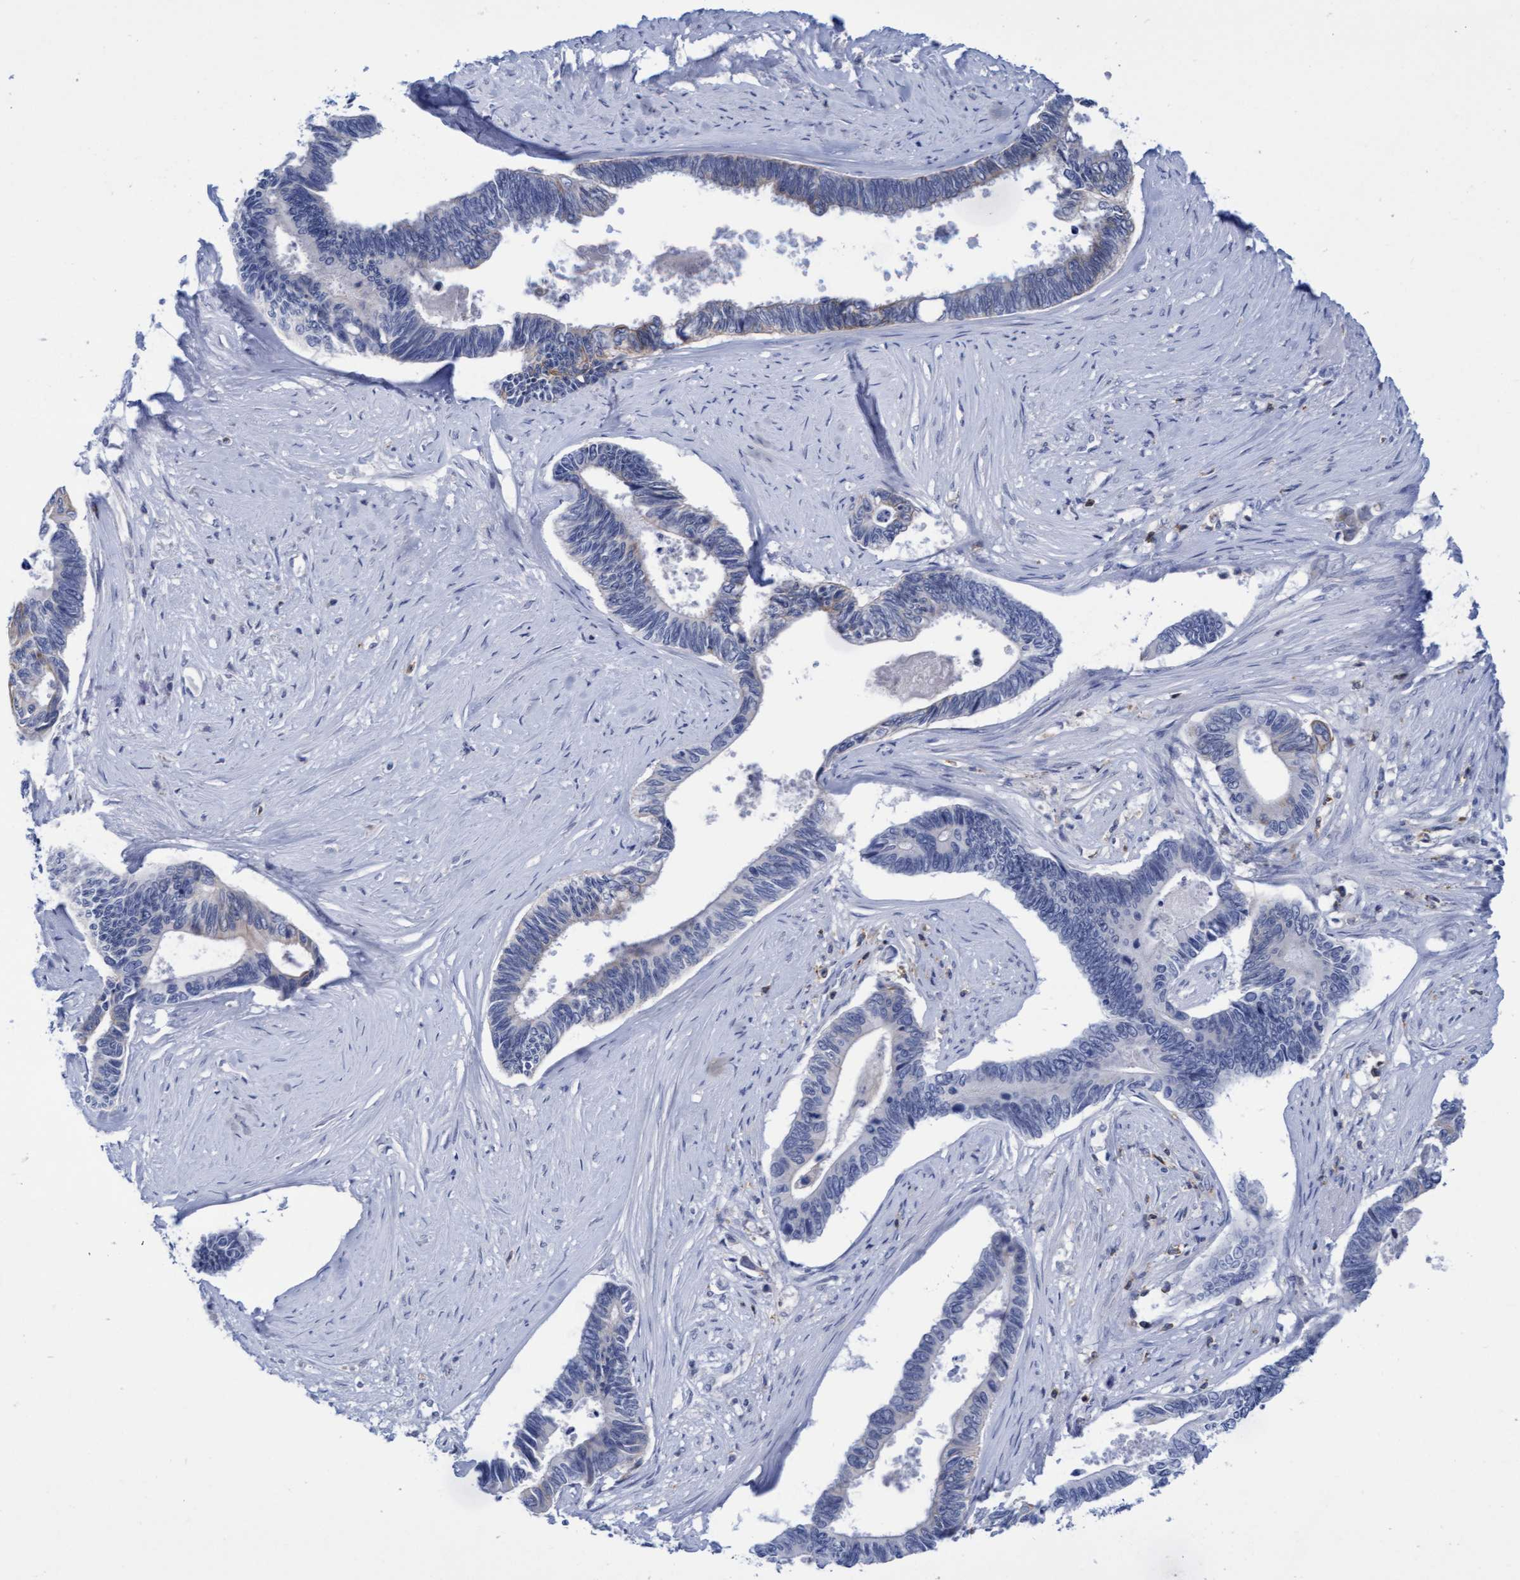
{"staining": {"intensity": "weak", "quantity": "<25%", "location": "cytoplasmic/membranous"}, "tissue": "pancreatic cancer", "cell_type": "Tumor cells", "image_type": "cancer", "snomed": [{"axis": "morphology", "description": "Adenocarcinoma, NOS"}, {"axis": "topography", "description": "Pancreas"}], "caption": "Tumor cells show no significant staining in pancreatic cancer.", "gene": "FNBP1", "patient": {"sex": "female", "age": 70}}